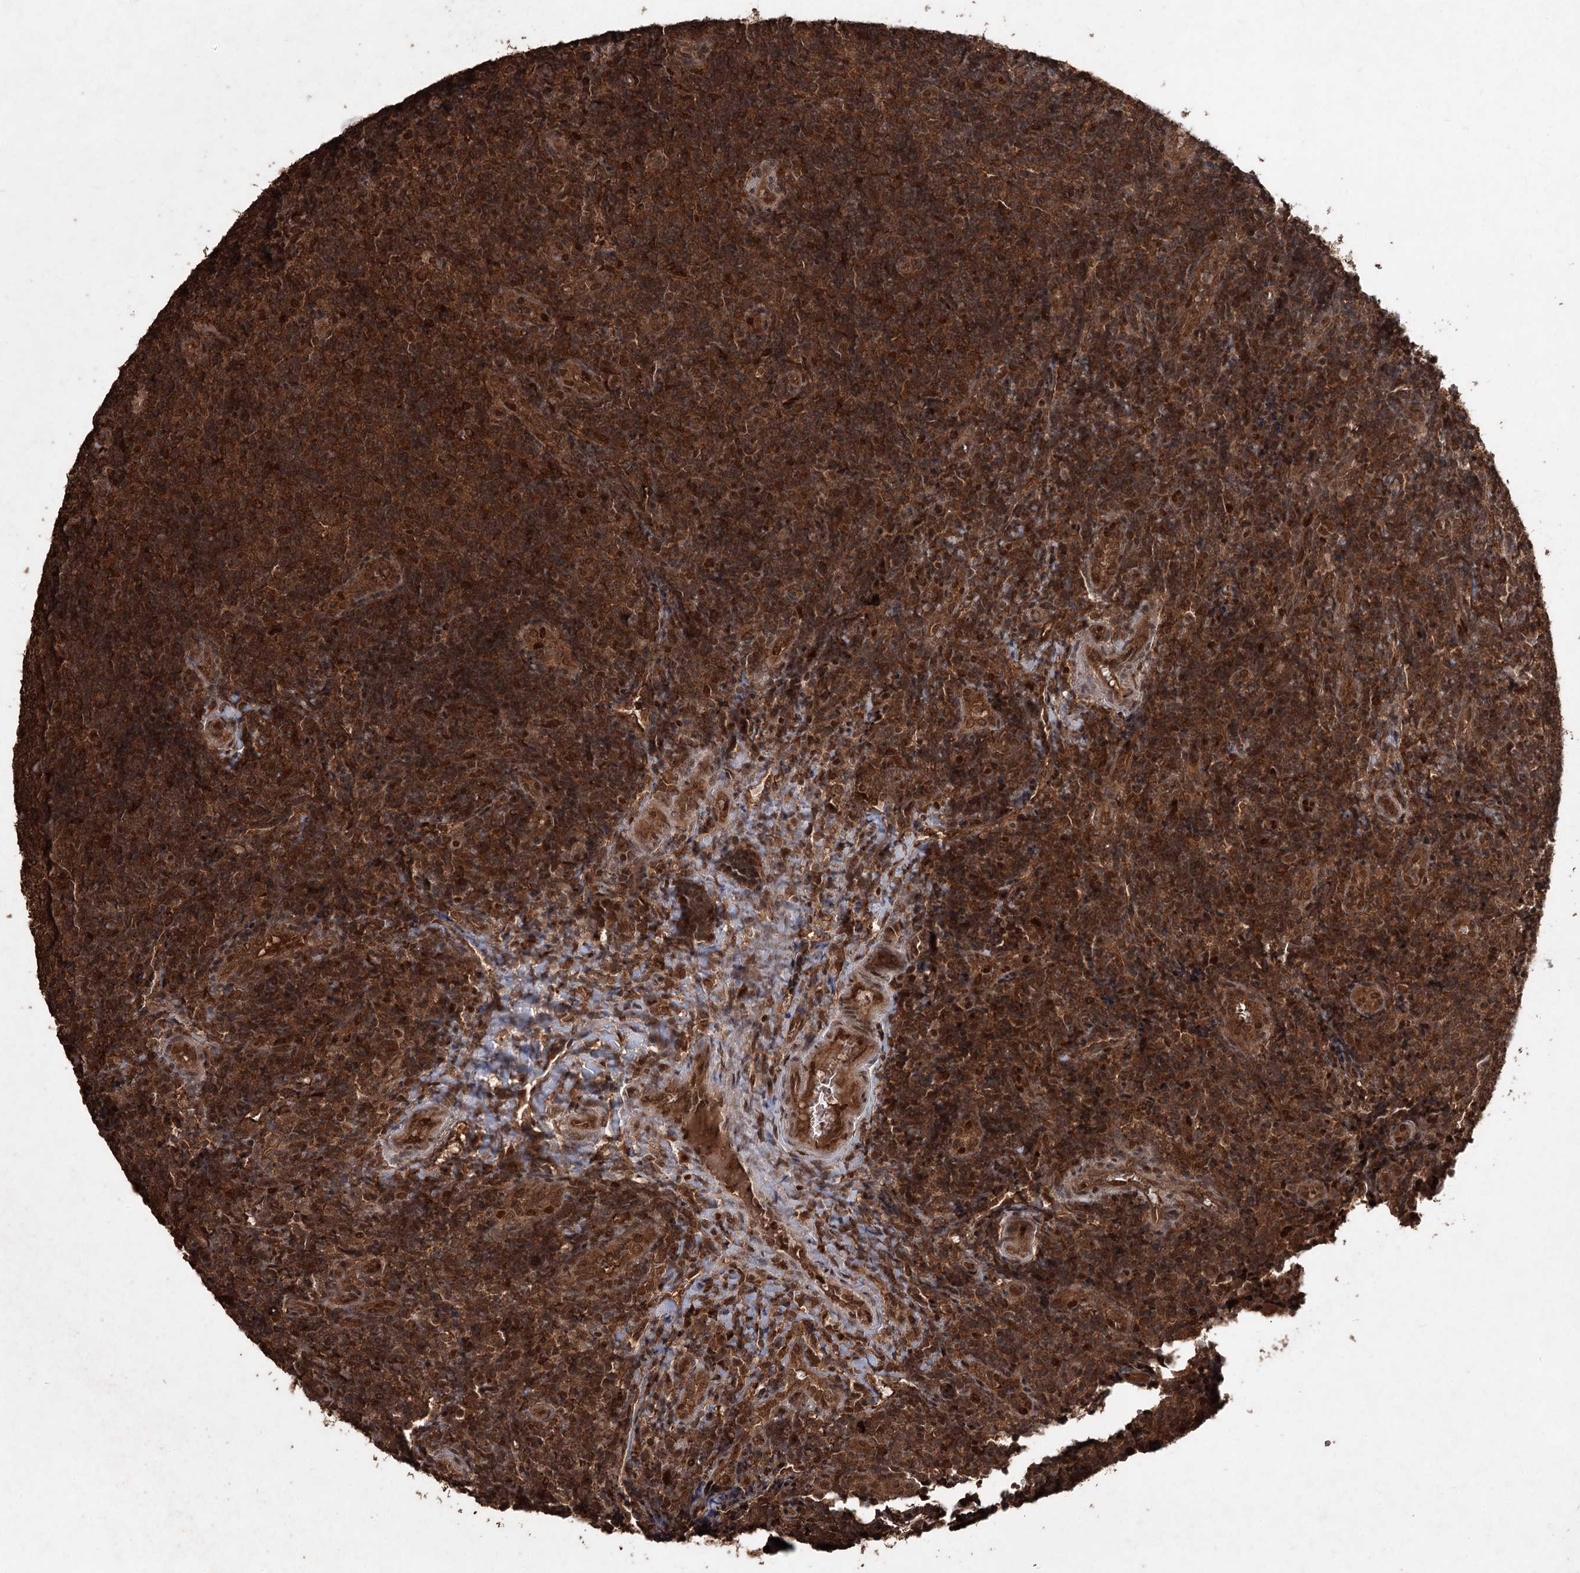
{"staining": {"intensity": "strong", "quantity": ">75%", "location": "cytoplasmic/membranous"}, "tissue": "tonsil", "cell_type": "Germinal center cells", "image_type": "normal", "snomed": [{"axis": "morphology", "description": "Normal tissue, NOS"}, {"axis": "topography", "description": "Tonsil"}], "caption": "High-magnification brightfield microscopy of benign tonsil stained with DAB (brown) and counterstained with hematoxylin (blue). germinal center cells exhibit strong cytoplasmic/membranous staining is seen in about>75% of cells. The protein of interest is shown in brown color, while the nuclei are stained blue.", "gene": "FBXO7", "patient": {"sex": "female", "age": 19}}